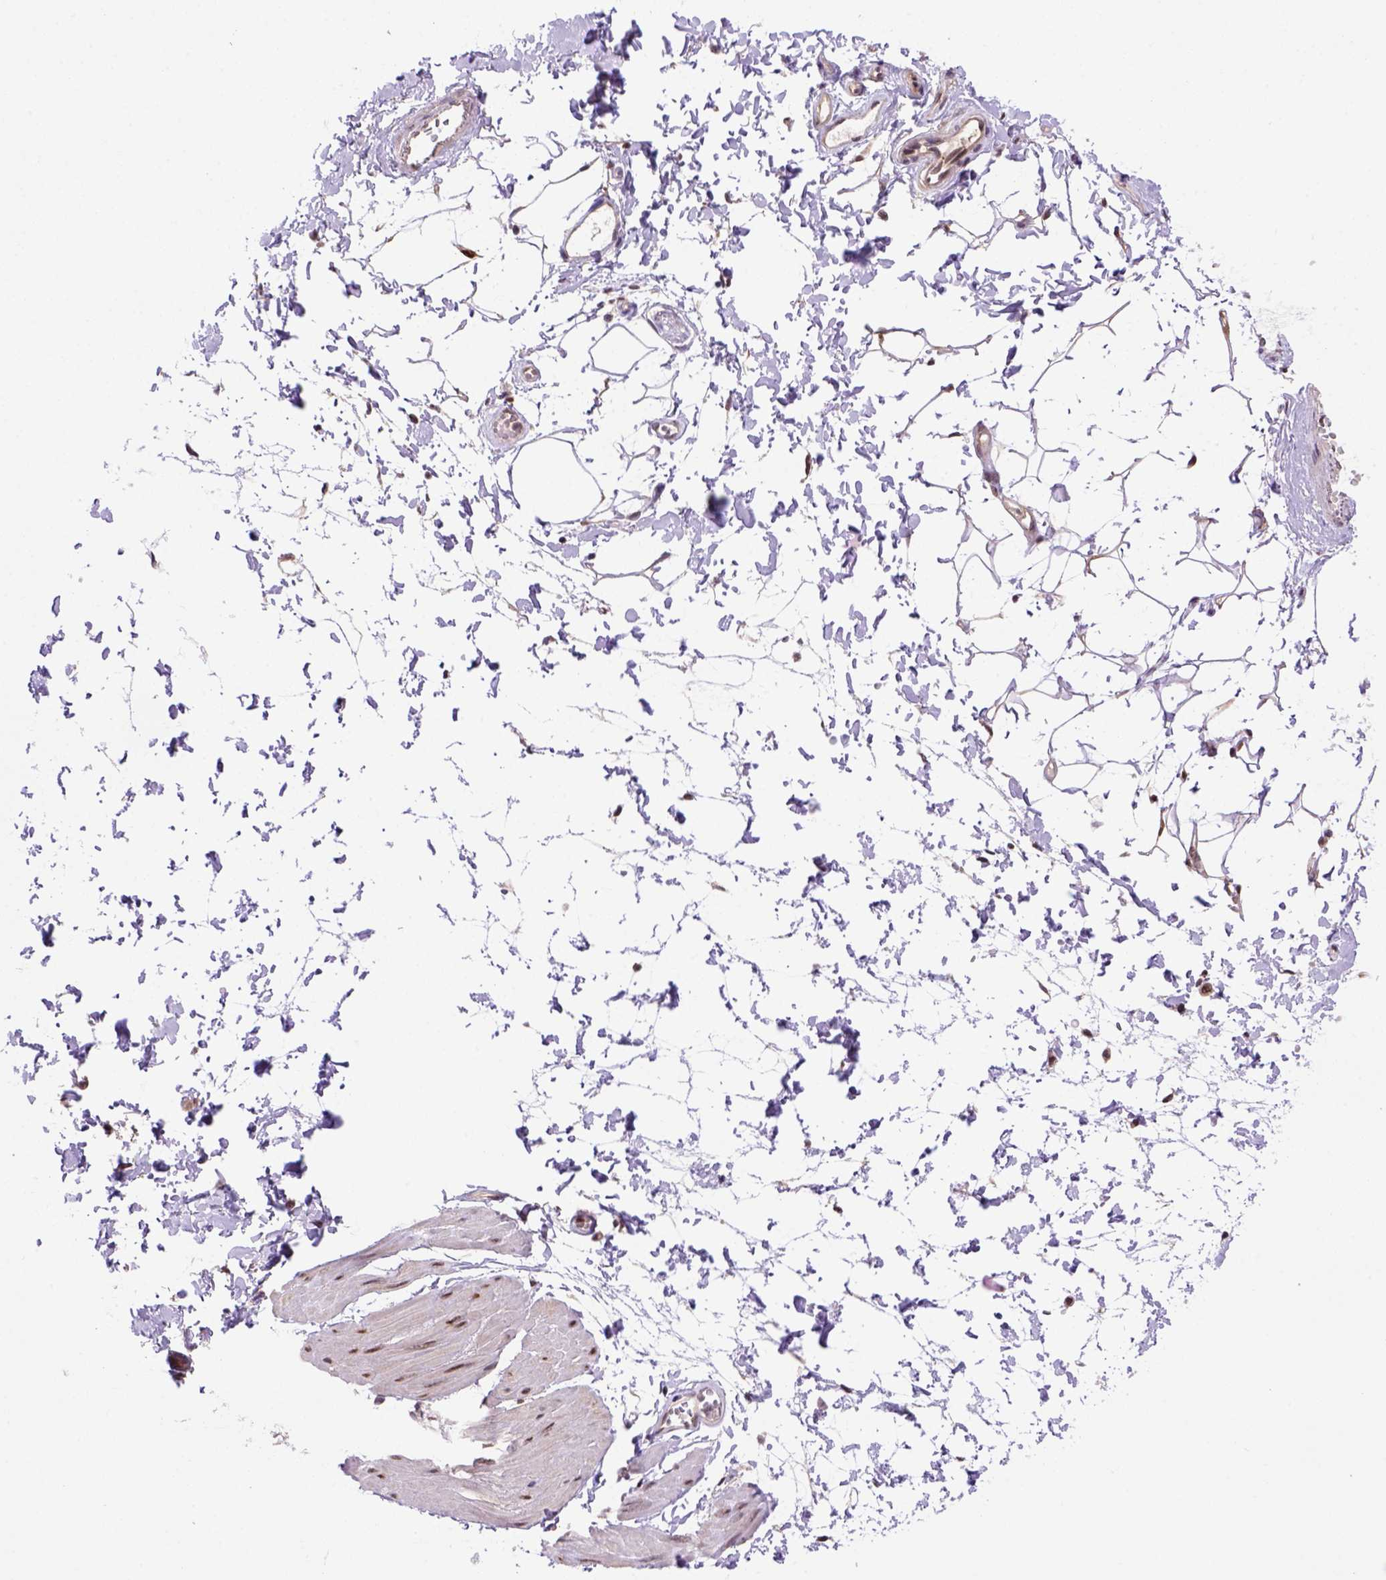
{"staining": {"intensity": "strong", "quantity": ">75%", "location": "nuclear"}, "tissue": "adipose tissue", "cell_type": "Adipocytes", "image_type": "normal", "snomed": [{"axis": "morphology", "description": "Normal tissue, NOS"}, {"axis": "topography", "description": "Smooth muscle"}, {"axis": "topography", "description": "Peripheral nerve tissue"}], "caption": "This histopathology image reveals IHC staining of benign adipose tissue, with high strong nuclear positivity in about >75% of adipocytes.", "gene": "PSMC2", "patient": {"sex": "male", "age": 58}}